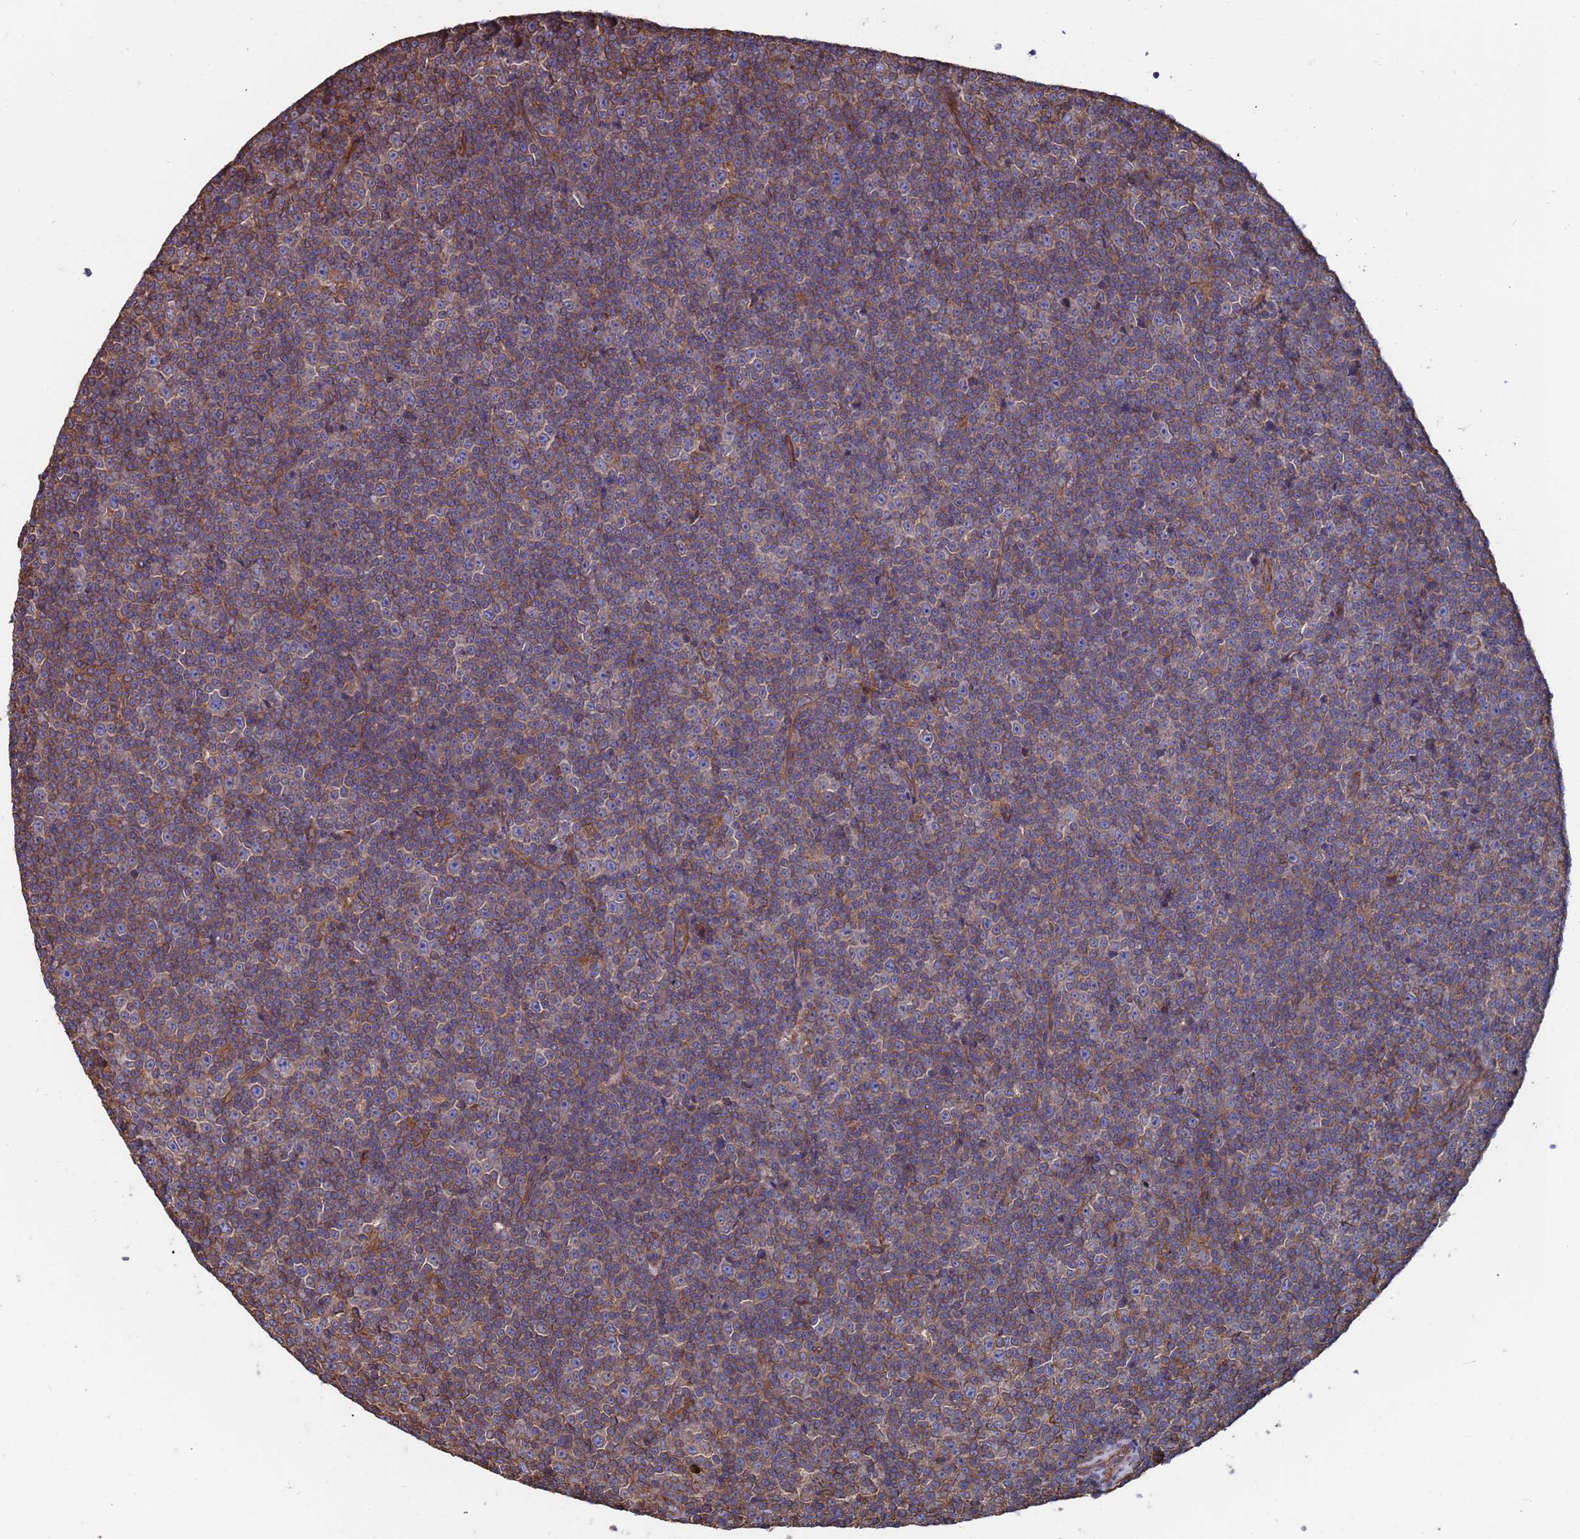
{"staining": {"intensity": "weak", "quantity": "<25%", "location": "cytoplasmic/membranous"}, "tissue": "lymphoma", "cell_type": "Tumor cells", "image_type": "cancer", "snomed": [{"axis": "morphology", "description": "Malignant lymphoma, non-Hodgkin's type, Low grade"}, {"axis": "topography", "description": "Lymph node"}], "caption": "This is an IHC micrograph of malignant lymphoma, non-Hodgkin's type (low-grade). There is no staining in tumor cells.", "gene": "PYCR1", "patient": {"sex": "female", "age": 67}}